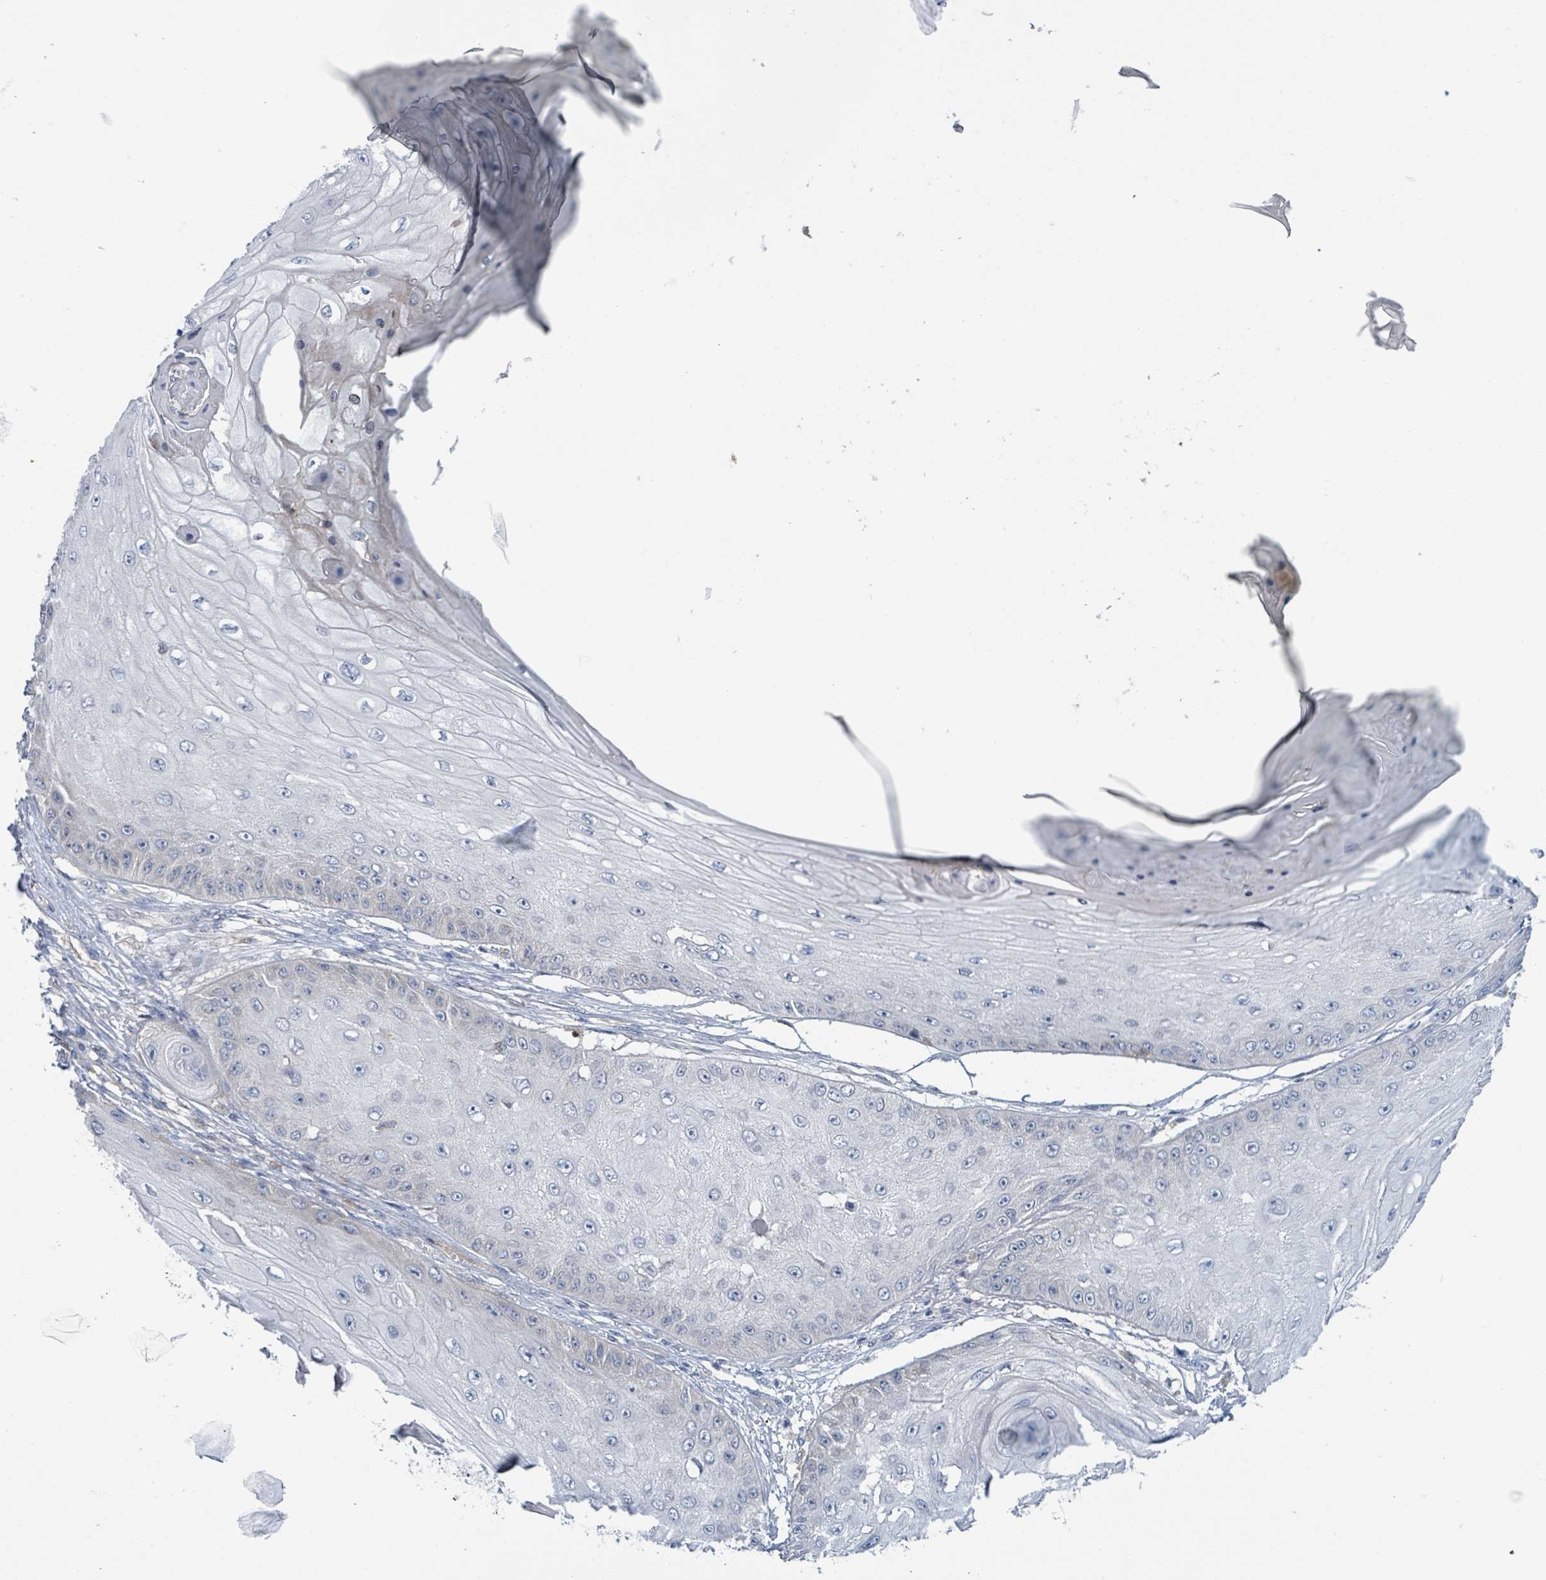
{"staining": {"intensity": "negative", "quantity": "none", "location": "none"}, "tissue": "skin cancer", "cell_type": "Tumor cells", "image_type": "cancer", "snomed": [{"axis": "morphology", "description": "Squamous cell carcinoma, NOS"}, {"axis": "topography", "description": "Skin"}], "caption": "The histopathology image exhibits no staining of tumor cells in skin cancer.", "gene": "DGKZ", "patient": {"sex": "male", "age": 70}}